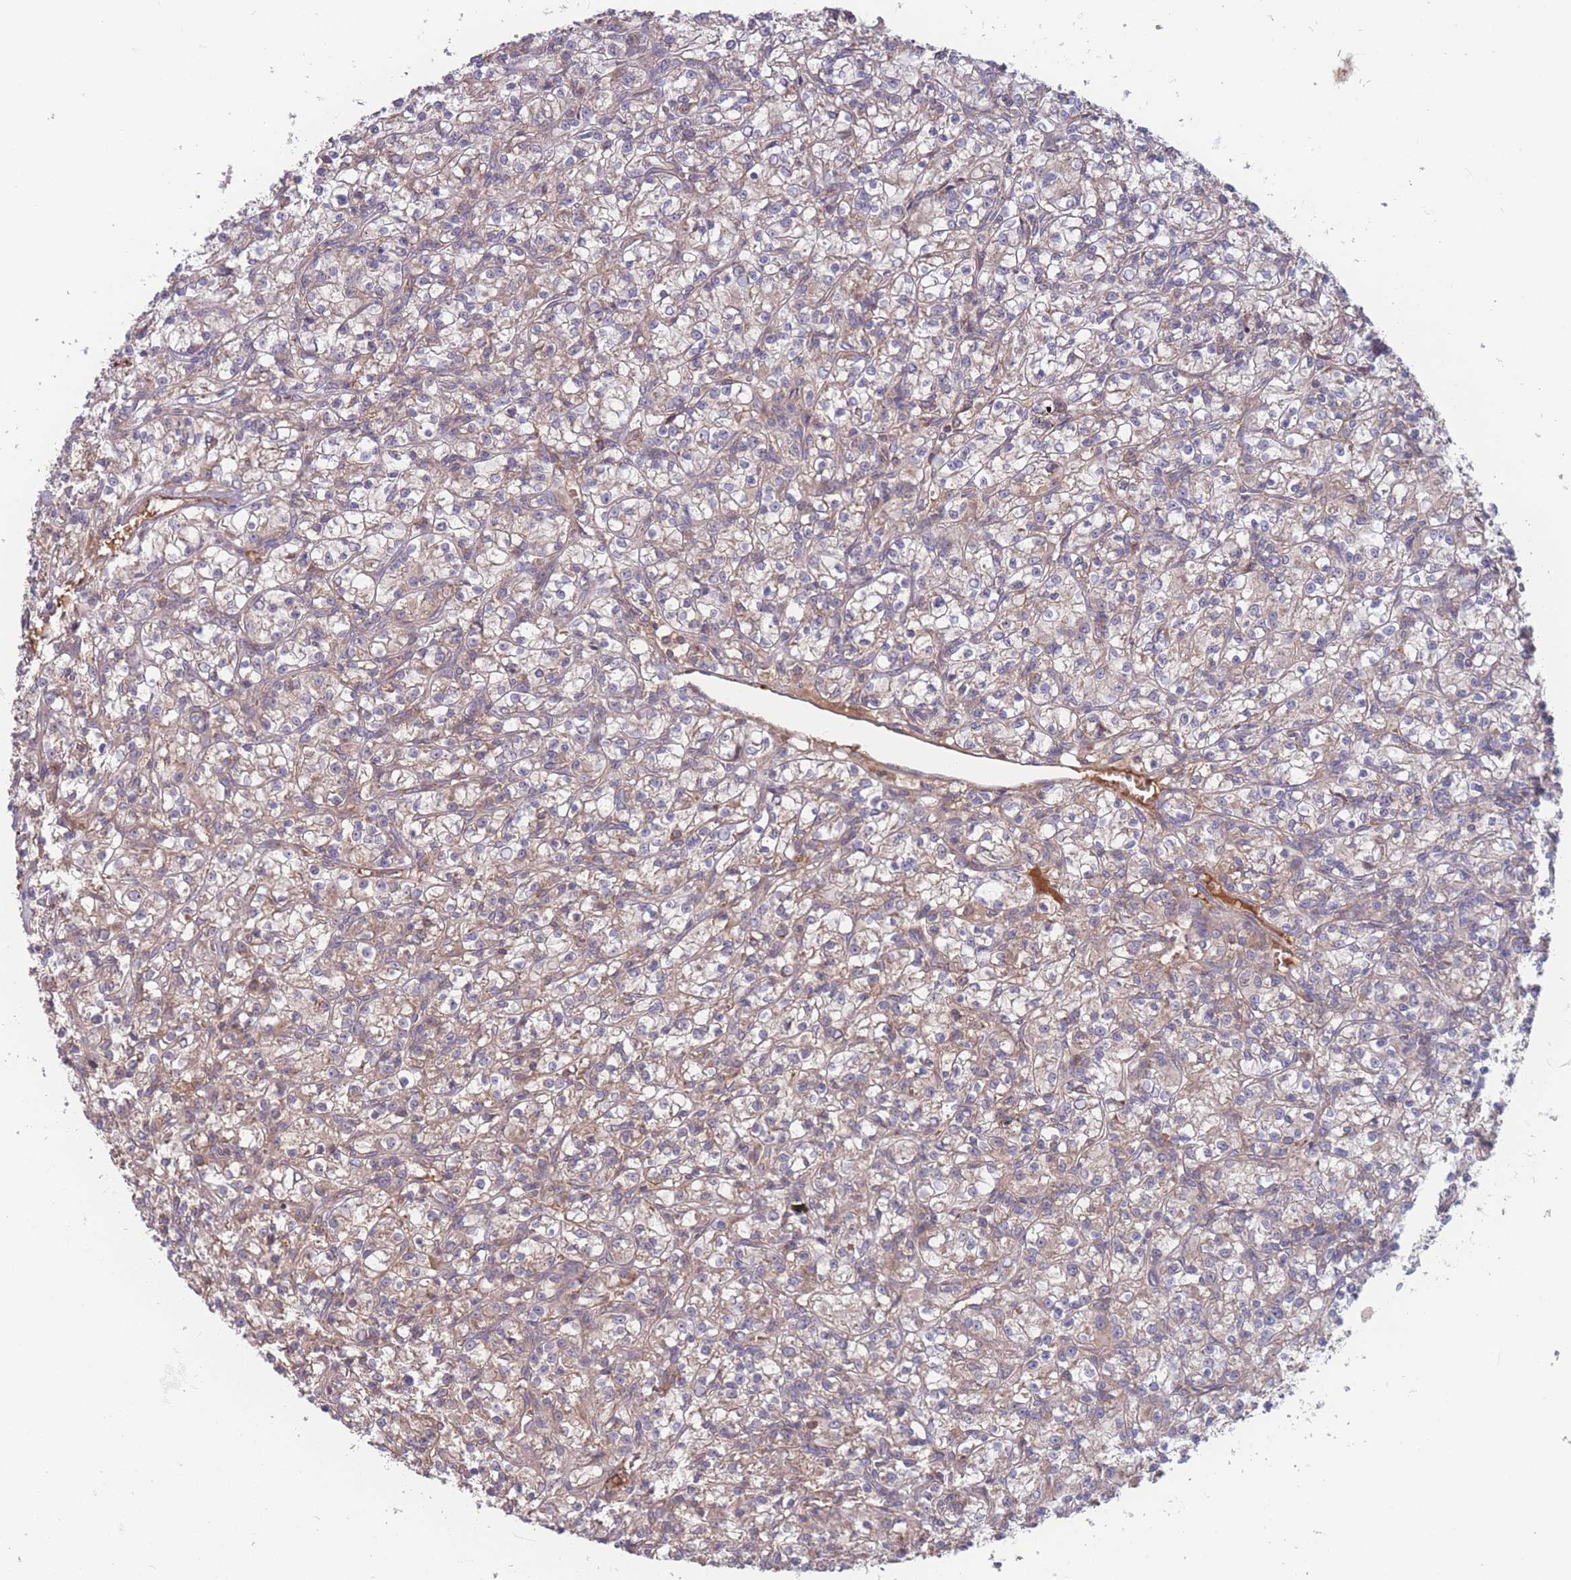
{"staining": {"intensity": "weak", "quantity": ">75%", "location": "cytoplasmic/membranous"}, "tissue": "renal cancer", "cell_type": "Tumor cells", "image_type": "cancer", "snomed": [{"axis": "morphology", "description": "Adenocarcinoma, NOS"}, {"axis": "topography", "description": "Kidney"}], "caption": "The micrograph demonstrates staining of adenocarcinoma (renal), revealing weak cytoplasmic/membranous protein positivity (brown color) within tumor cells. Nuclei are stained in blue.", "gene": "ATP5MG", "patient": {"sex": "female", "age": 59}}